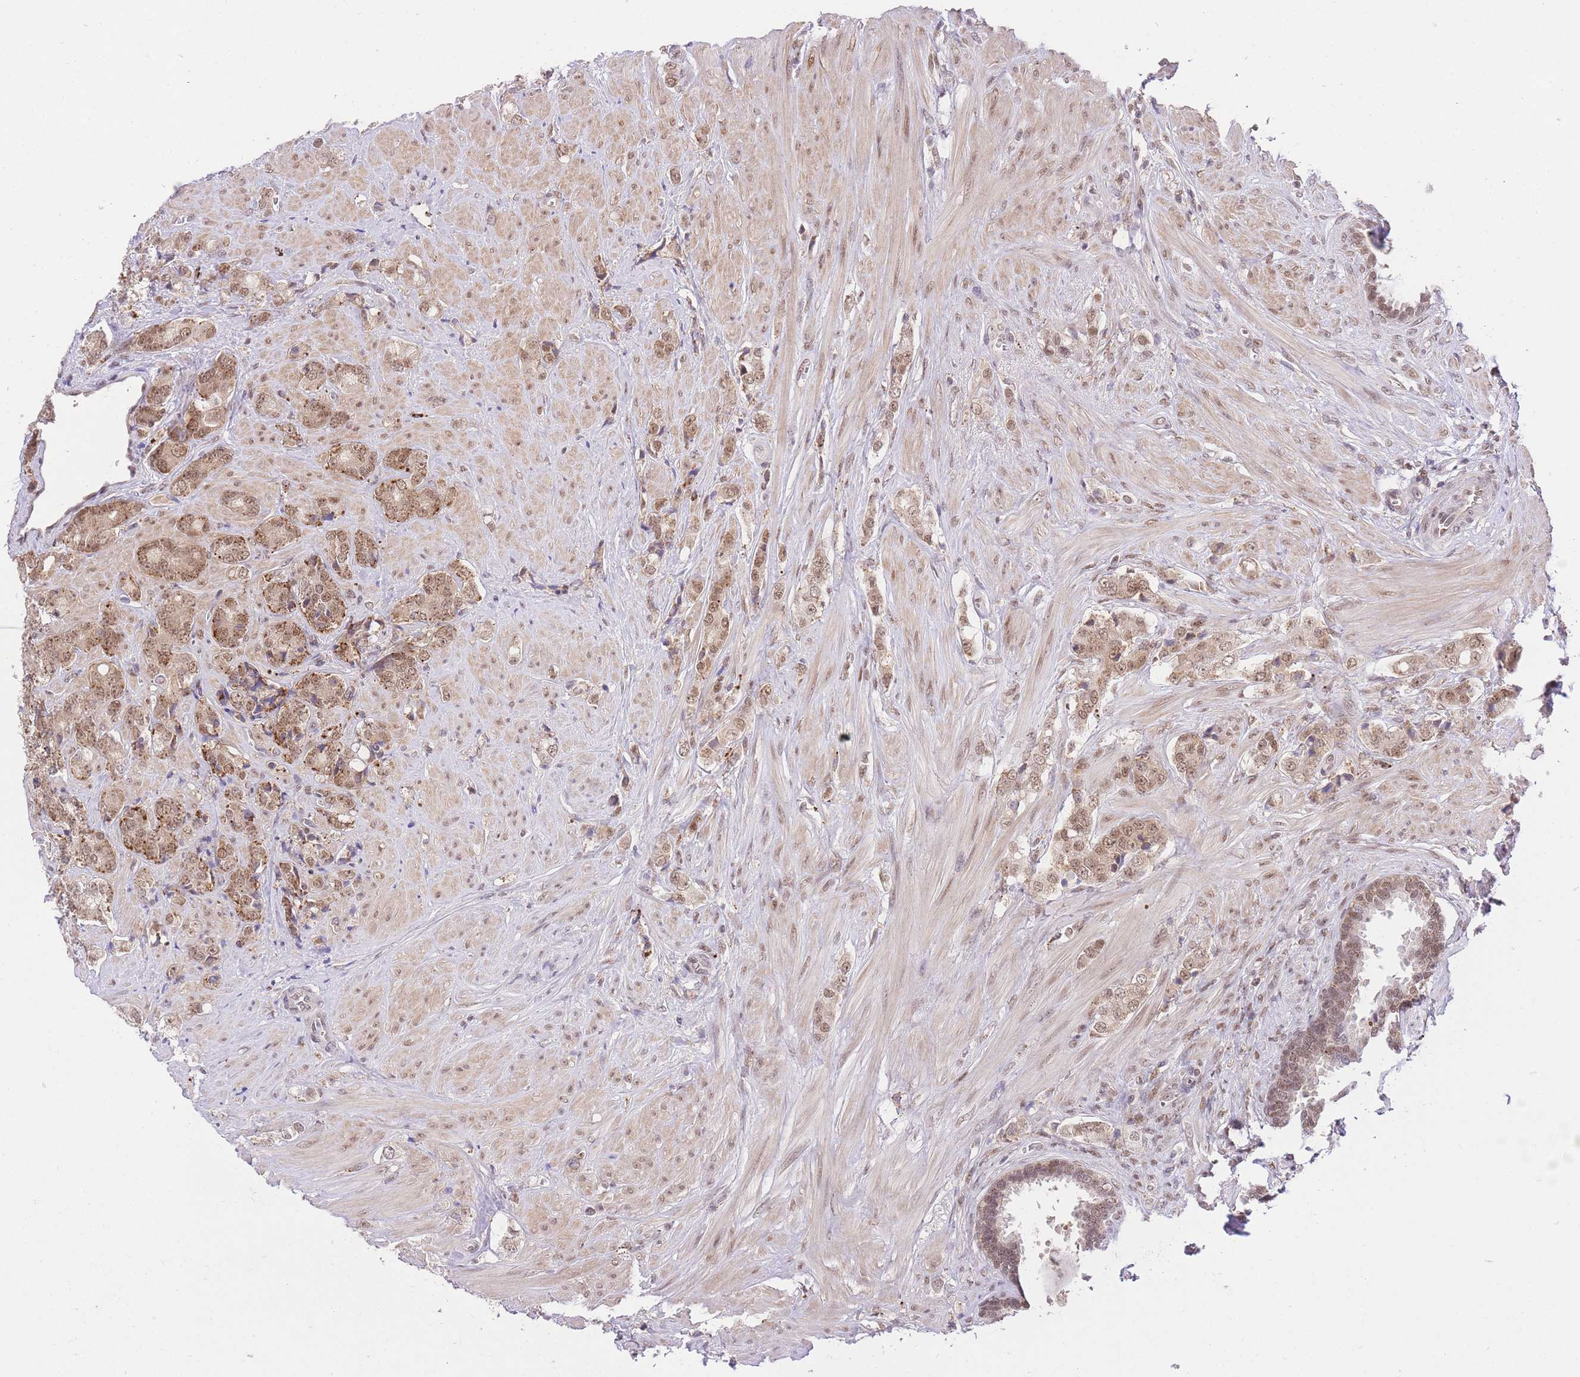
{"staining": {"intensity": "moderate", "quantity": ">75%", "location": "nuclear"}, "tissue": "prostate cancer", "cell_type": "Tumor cells", "image_type": "cancer", "snomed": [{"axis": "morphology", "description": "Adenocarcinoma, High grade"}, {"axis": "topography", "description": "Prostate"}], "caption": "Immunohistochemical staining of prostate cancer (high-grade adenocarcinoma) shows medium levels of moderate nuclear expression in about >75% of tumor cells. Nuclei are stained in blue.", "gene": "UBXN7", "patient": {"sex": "male", "age": 62}}